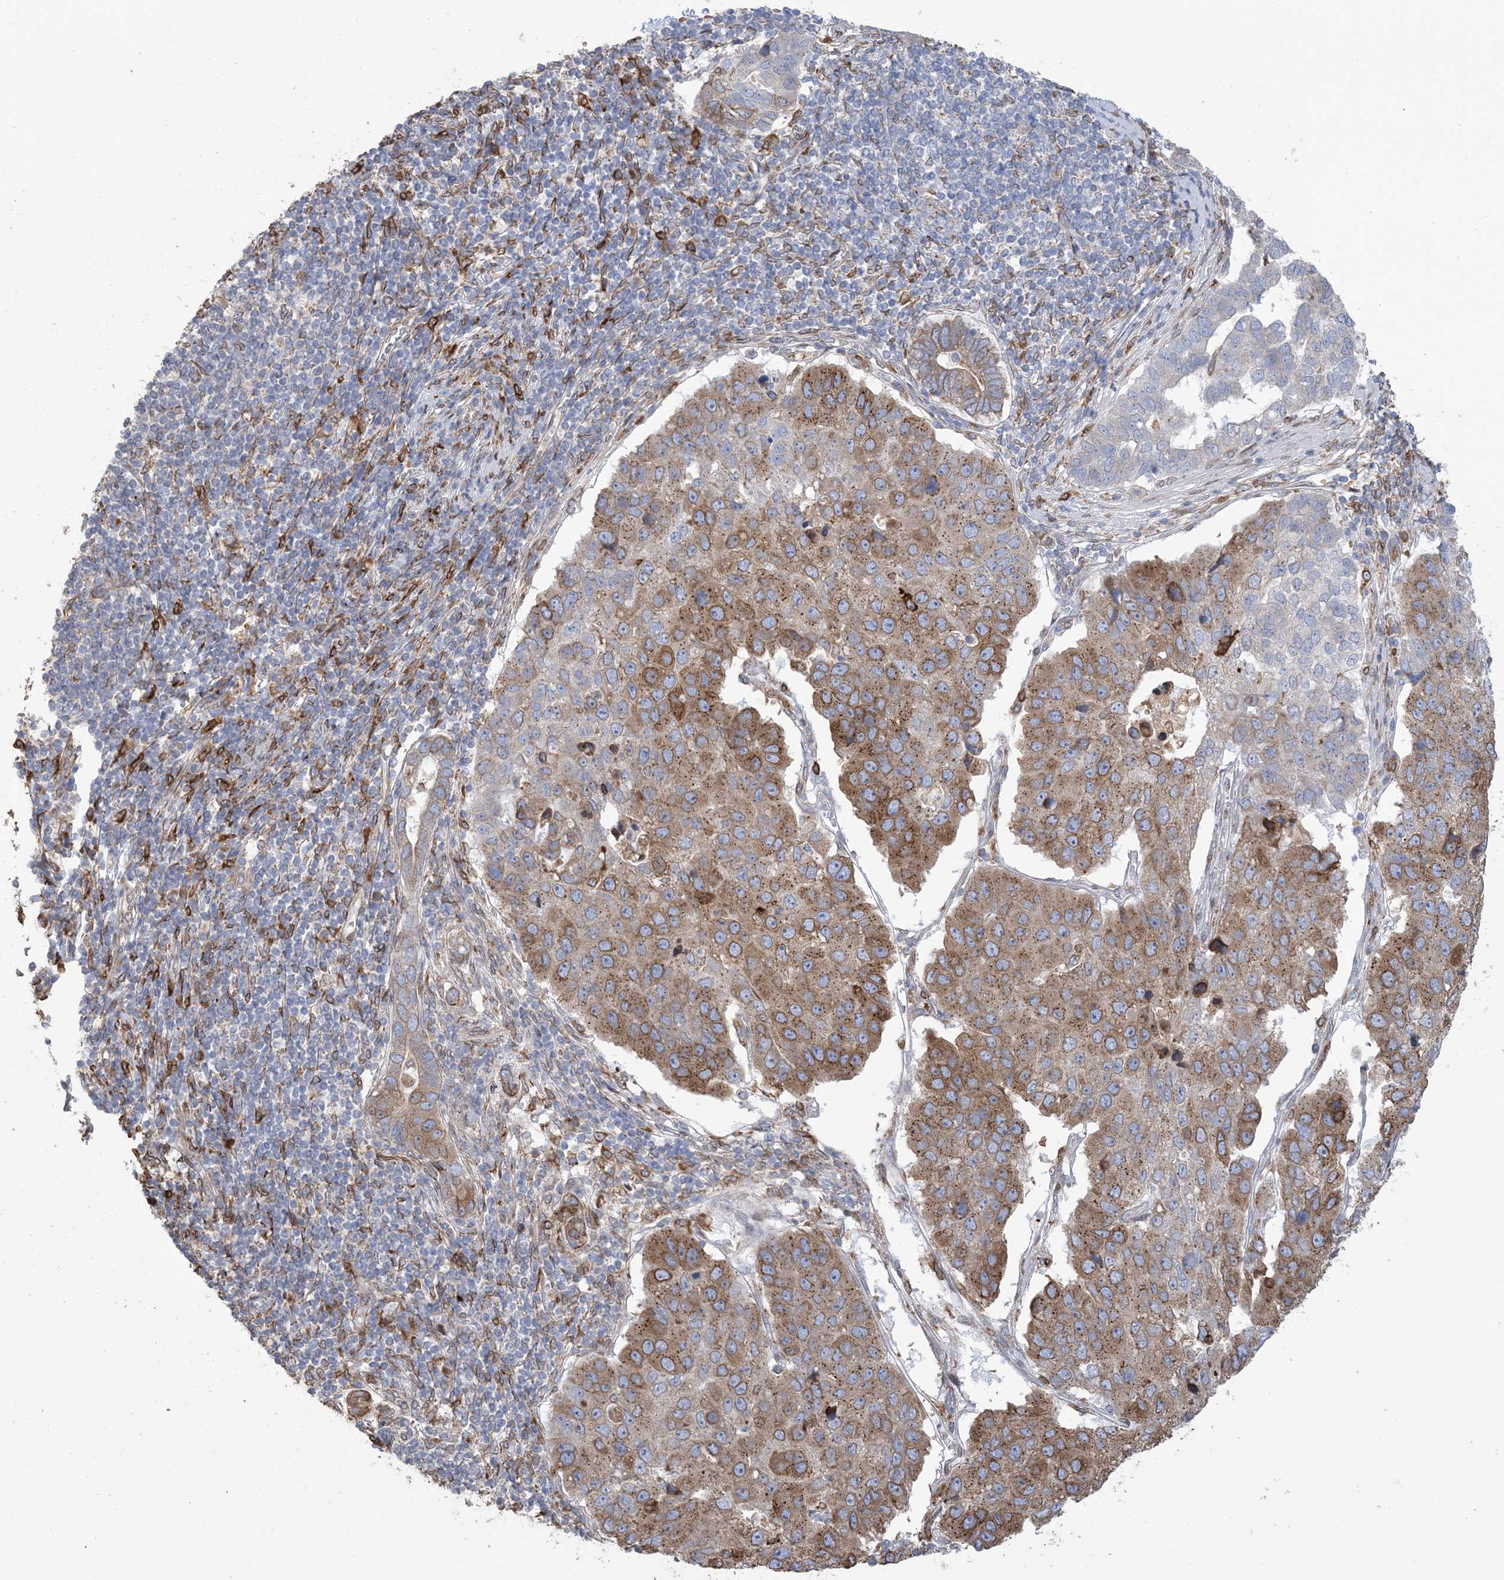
{"staining": {"intensity": "moderate", "quantity": "25%-75%", "location": "cytoplasmic/membranous"}, "tissue": "pancreatic cancer", "cell_type": "Tumor cells", "image_type": "cancer", "snomed": [{"axis": "morphology", "description": "Adenocarcinoma, NOS"}, {"axis": "topography", "description": "Pancreas"}], "caption": "This image displays IHC staining of pancreatic cancer (adenocarcinoma), with medium moderate cytoplasmic/membranous staining in about 25%-75% of tumor cells.", "gene": "SHANK1", "patient": {"sex": "female", "age": 61}}